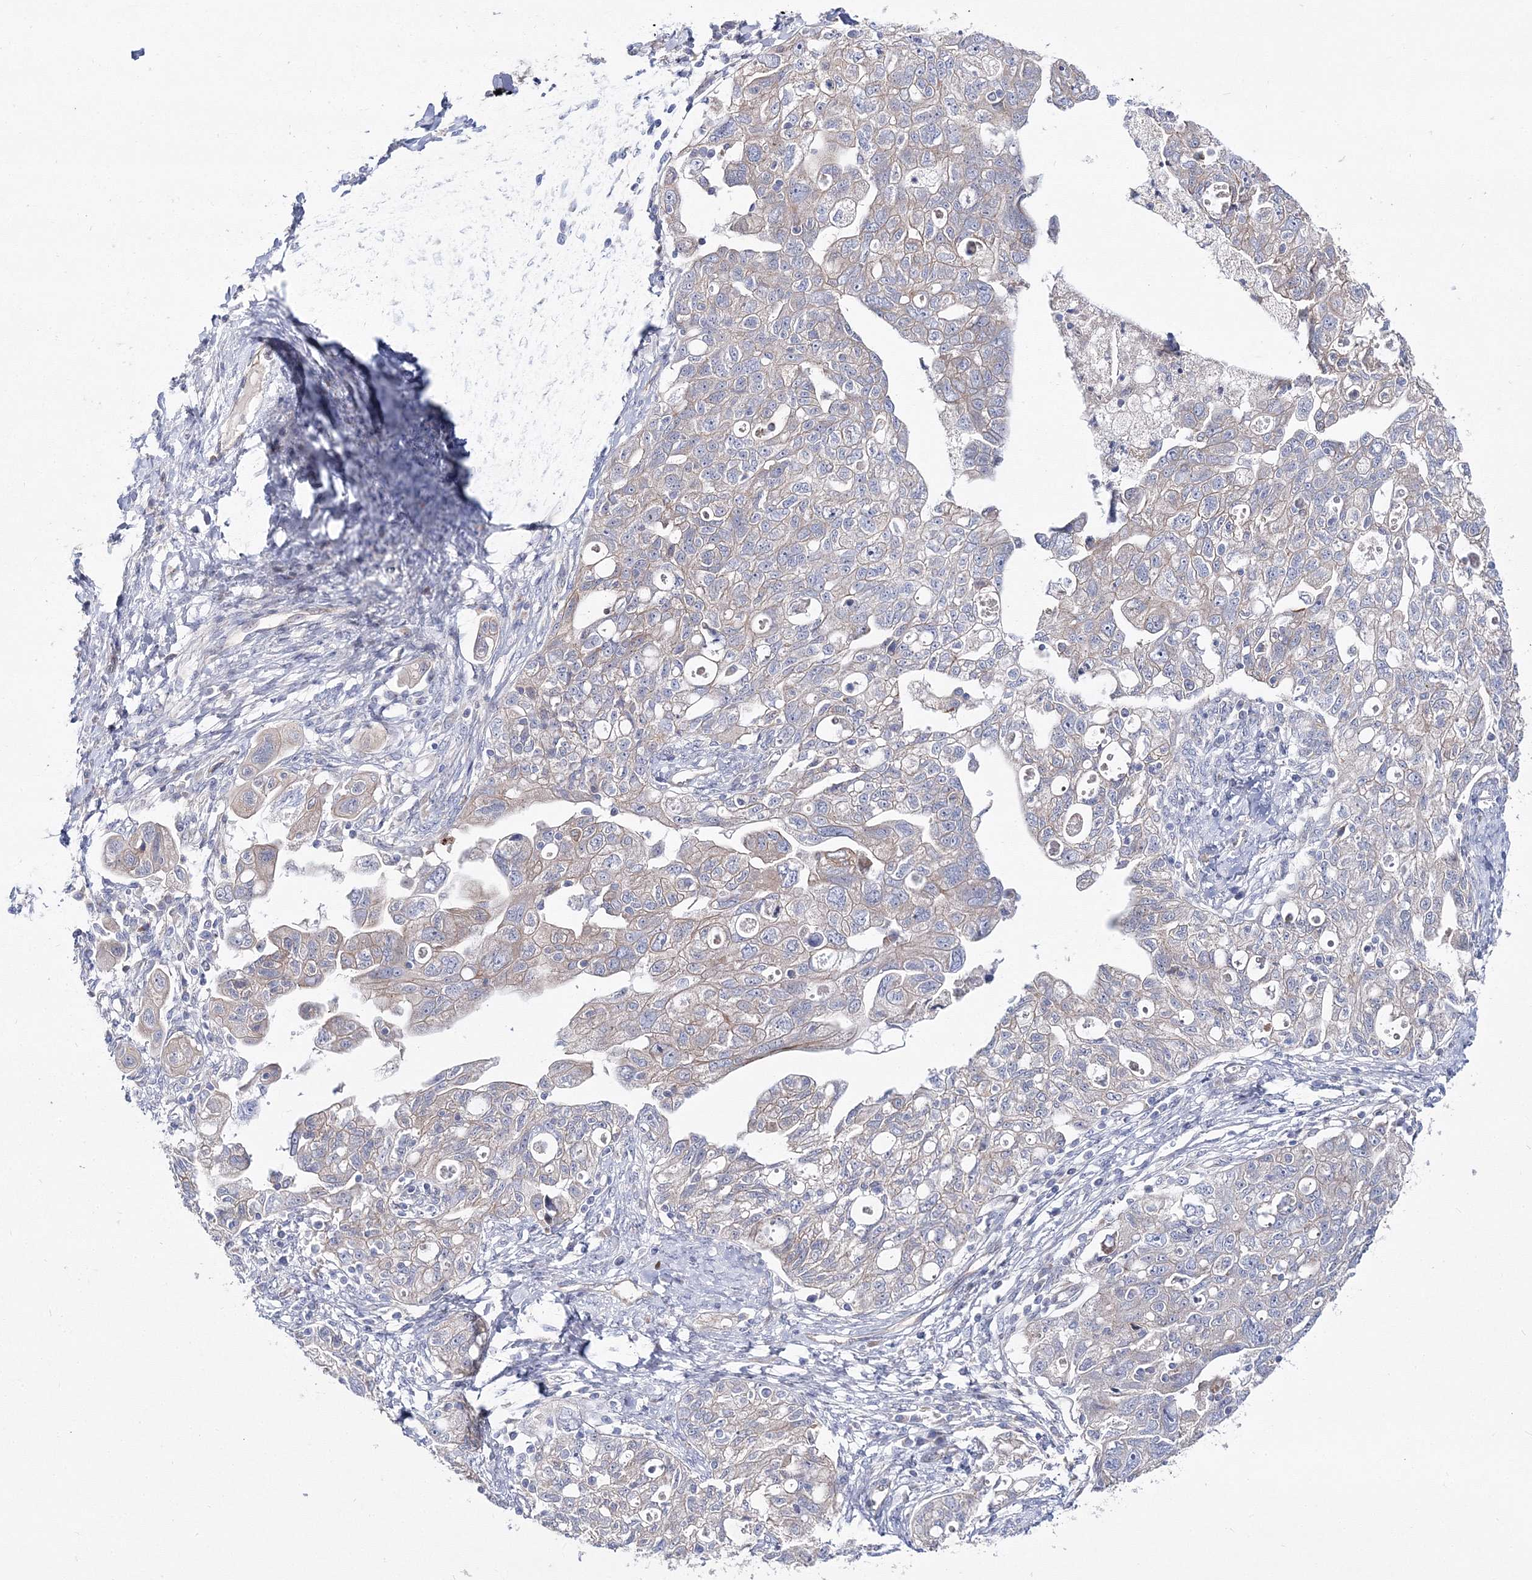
{"staining": {"intensity": "weak", "quantity": "<25%", "location": "cytoplasmic/membranous"}, "tissue": "ovarian cancer", "cell_type": "Tumor cells", "image_type": "cancer", "snomed": [{"axis": "morphology", "description": "Carcinoma, NOS"}, {"axis": "morphology", "description": "Cystadenocarcinoma, serous, NOS"}, {"axis": "topography", "description": "Ovary"}], "caption": "Micrograph shows no significant protein positivity in tumor cells of ovarian serous cystadenocarcinoma. (Brightfield microscopy of DAB immunohistochemistry at high magnification).", "gene": "ARHGAP32", "patient": {"sex": "female", "age": 69}}